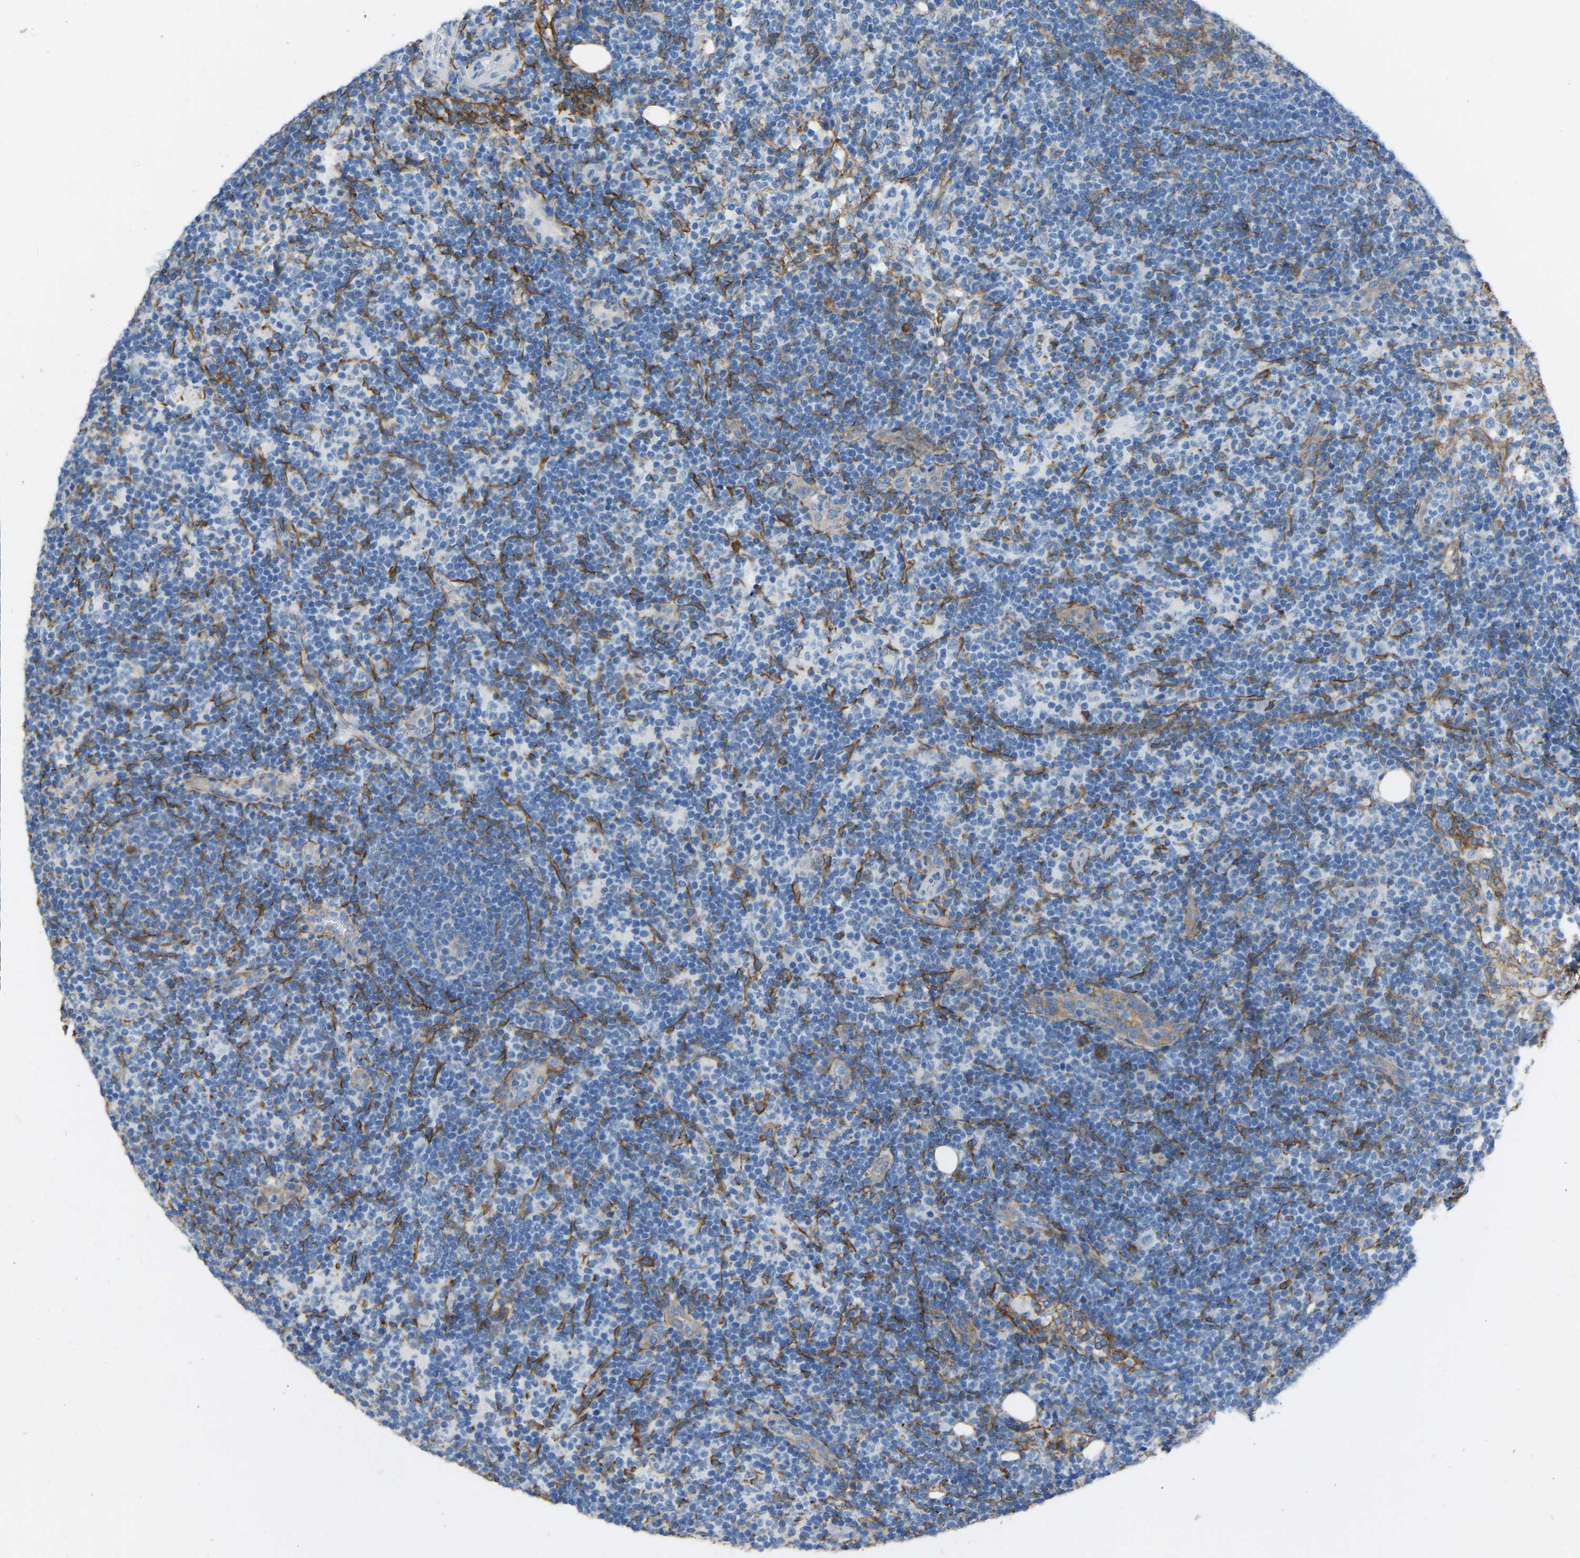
{"staining": {"intensity": "weak", "quantity": "25%-75%", "location": "cytoplasmic/membranous"}, "tissue": "lymph node", "cell_type": "Germinal center cells", "image_type": "normal", "snomed": [{"axis": "morphology", "description": "Normal tissue, NOS"}, {"axis": "morphology", "description": "Carcinoid, malignant, NOS"}, {"axis": "topography", "description": "Lymph node"}], "caption": "Immunohistochemistry (IHC) histopathology image of unremarkable human lymph node stained for a protein (brown), which reveals low levels of weak cytoplasmic/membranous positivity in about 25%-75% of germinal center cells.", "gene": "MYH10", "patient": {"sex": "male", "age": 47}}